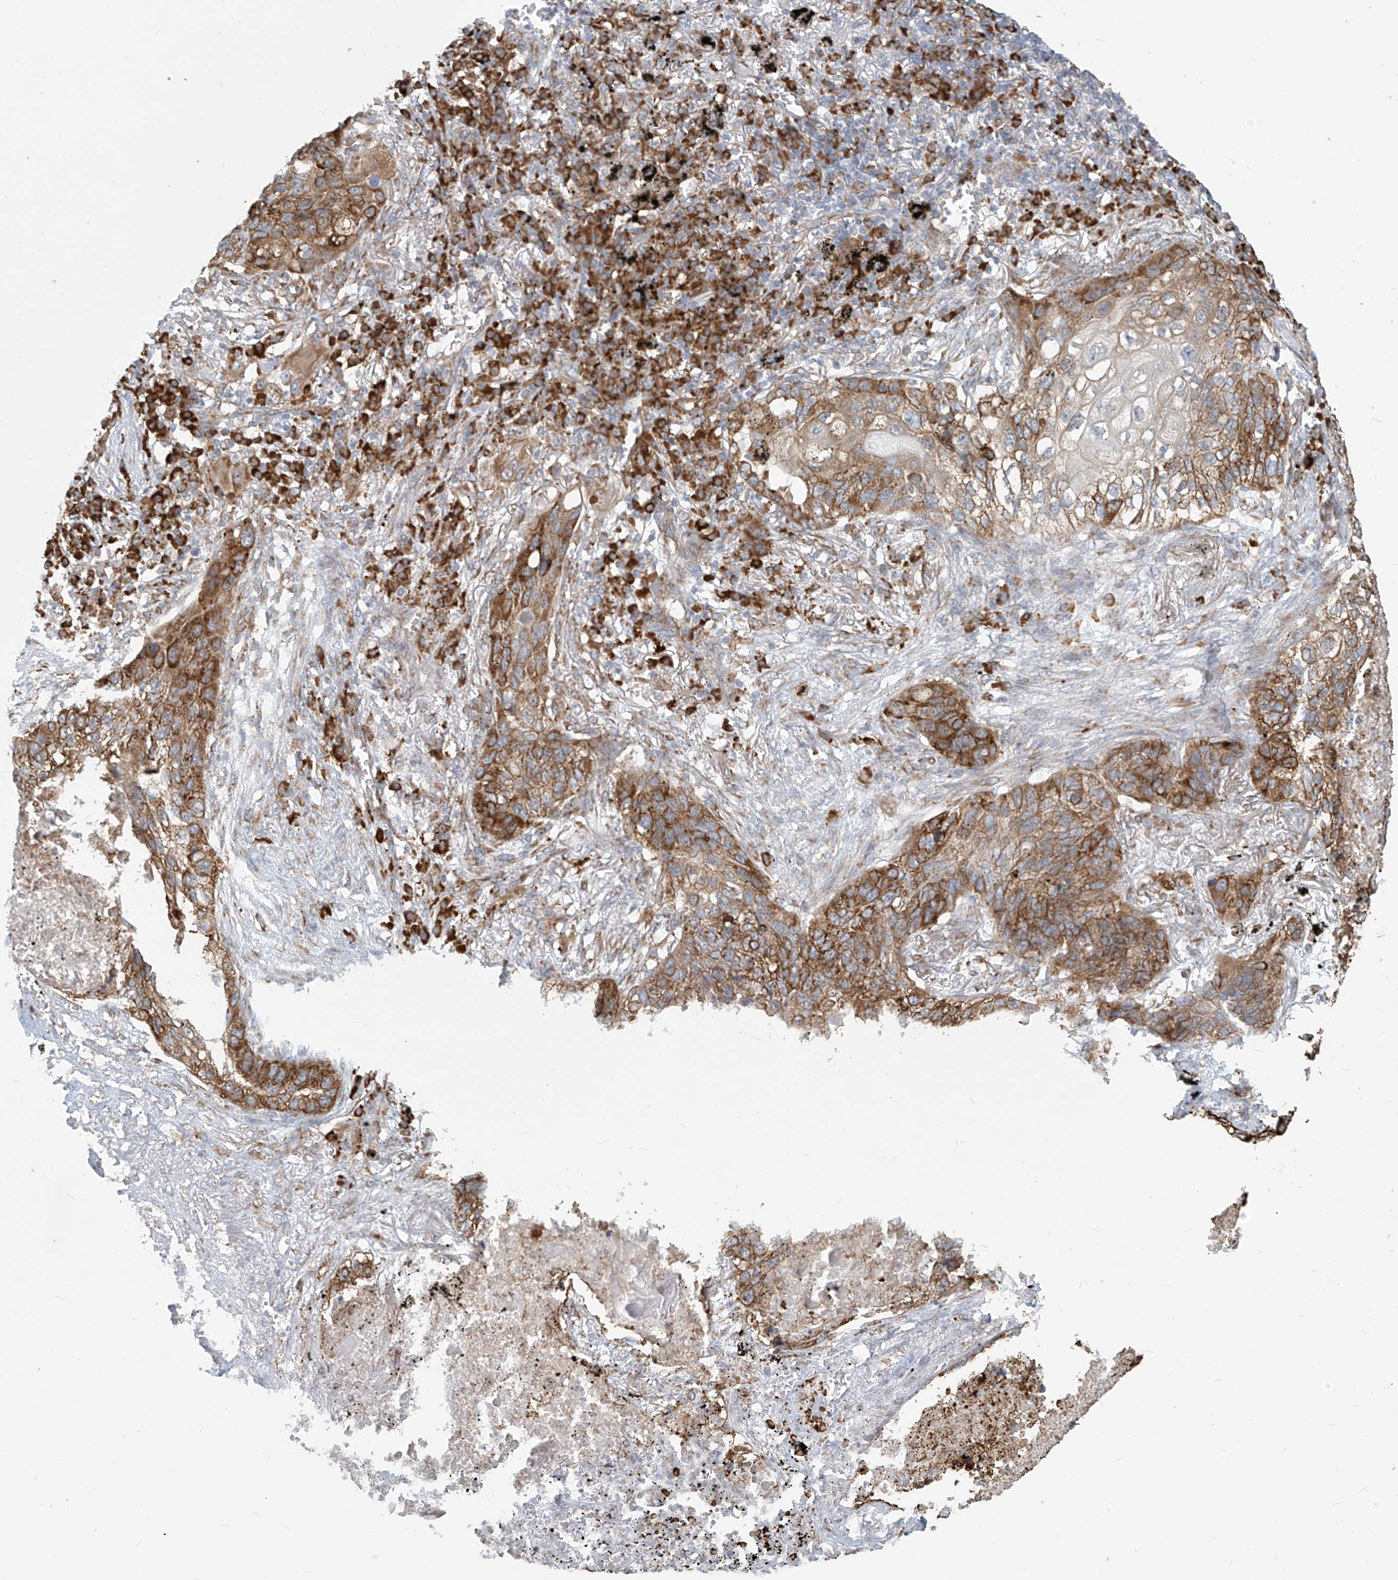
{"staining": {"intensity": "moderate", "quantity": ">75%", "location": "cytoplasmic/membranous"}, "tissue": "lung cancer", "cell_type": "Tumor cells", "image_type": "cancer", "snomed": [{"axis": "morphology", "description": "Squamous cell carcinoma, NOS"}, {"axis": "topography", "description": "Lung"}], "caption": "Immunohistochemical staining of lung squamous cell carcinoma shows medium levels of moderate cytoplasmic/membranous staining in approximately >75% of tumor cells.", "gene": "KATNIP", "patient": {"sex": "female", "age": 63}}